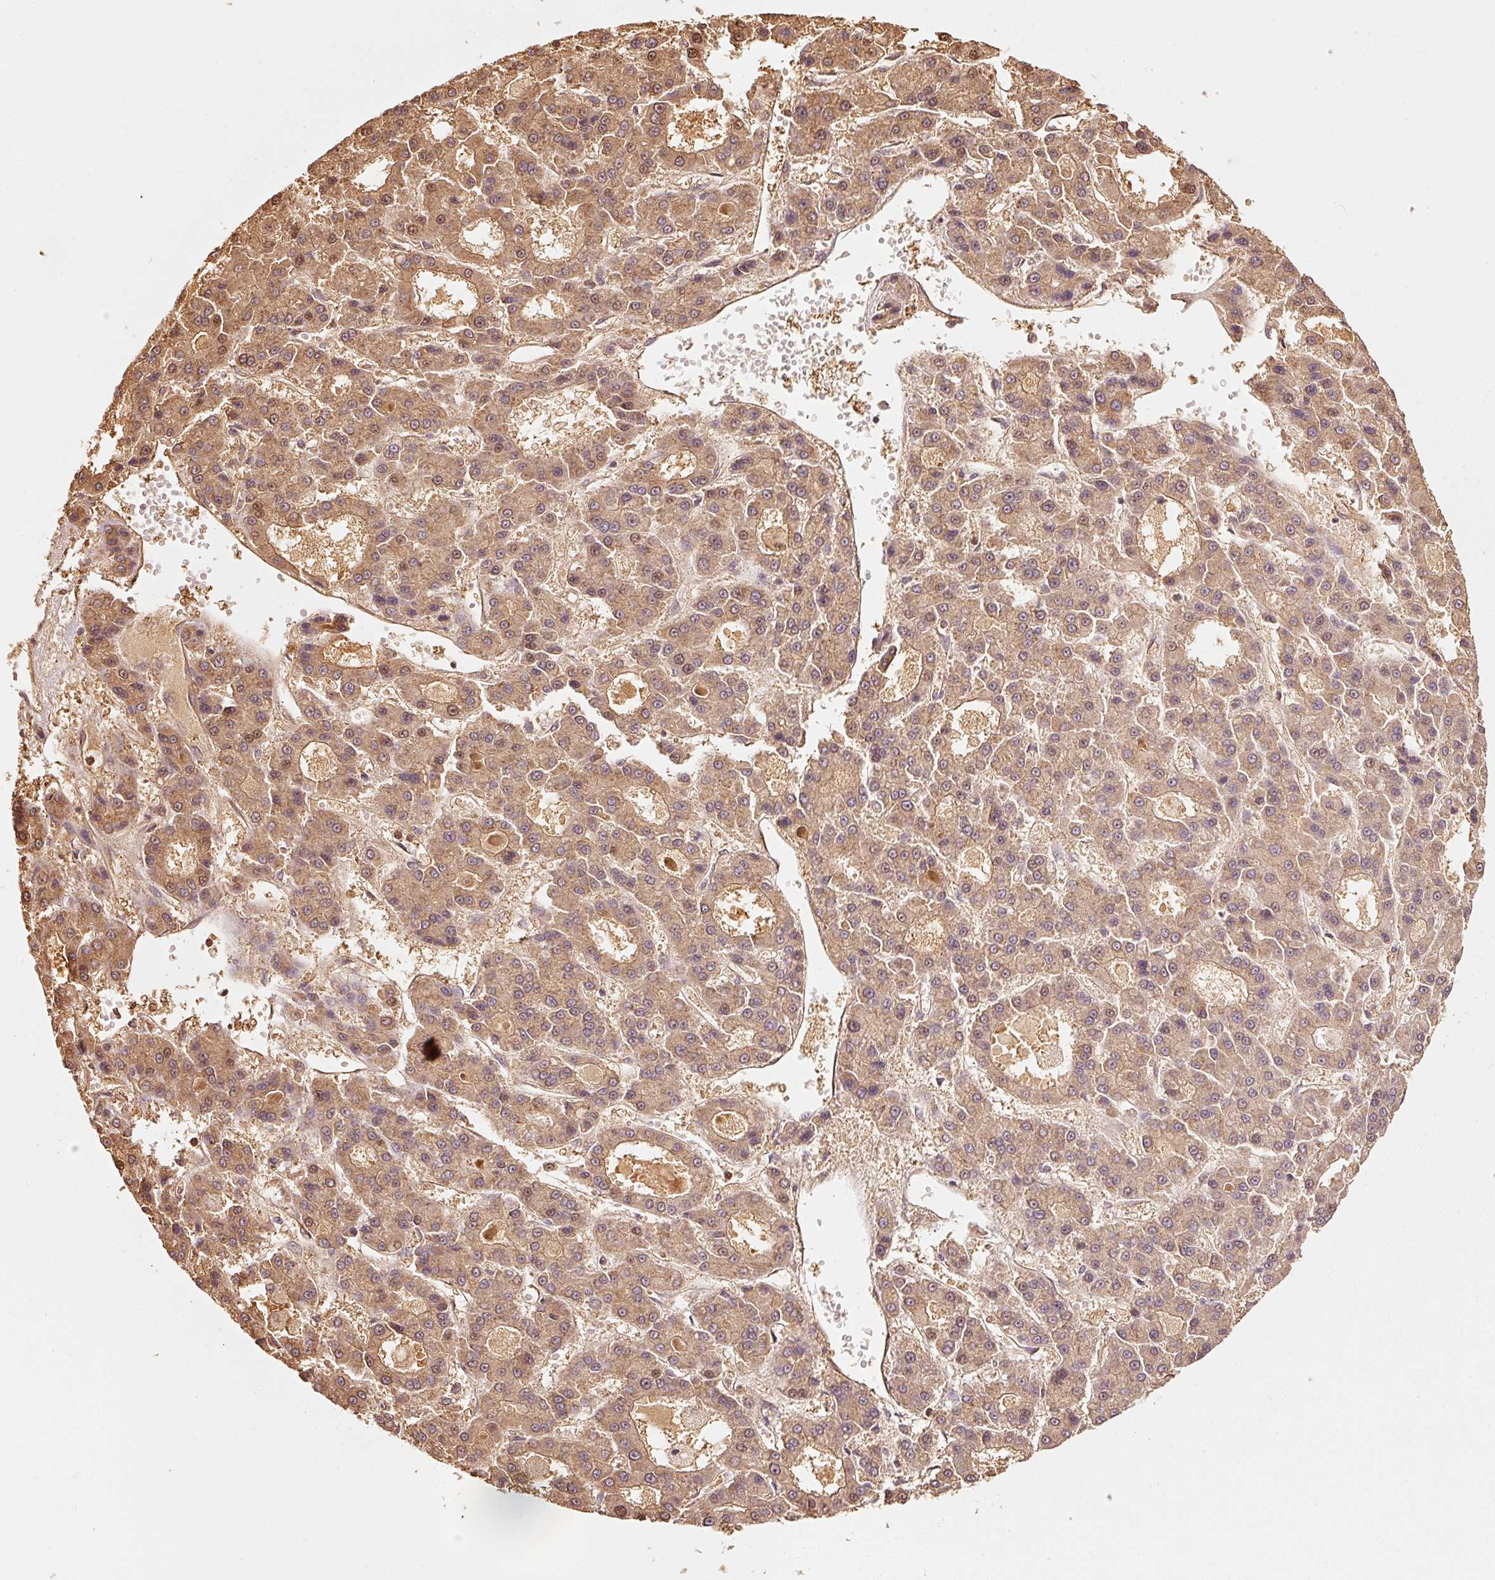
{"staining": {"intensity": "moderate", "quantity": ">75%", "location": "cytoplasmic/membranous"}, "tissue": "liver cancer", "cell_type": "Tumor cells", "image_type": "cancer", "snomed": [{"axis": "morphology", "description": "Carcinoma, Hepatocellular, NOS"}, {"axis": "topography", "description": "Liver"}], "caption": "This image demonstrates liver cancer stained with IHC to label a protein in brown. The cytoplasmic/membranous of tumor cells show moderate positivity for the protein. Nuclei are counter-stained blue.", "gene": "STAU1", "patient": {"sex": "male", "age": 70}}